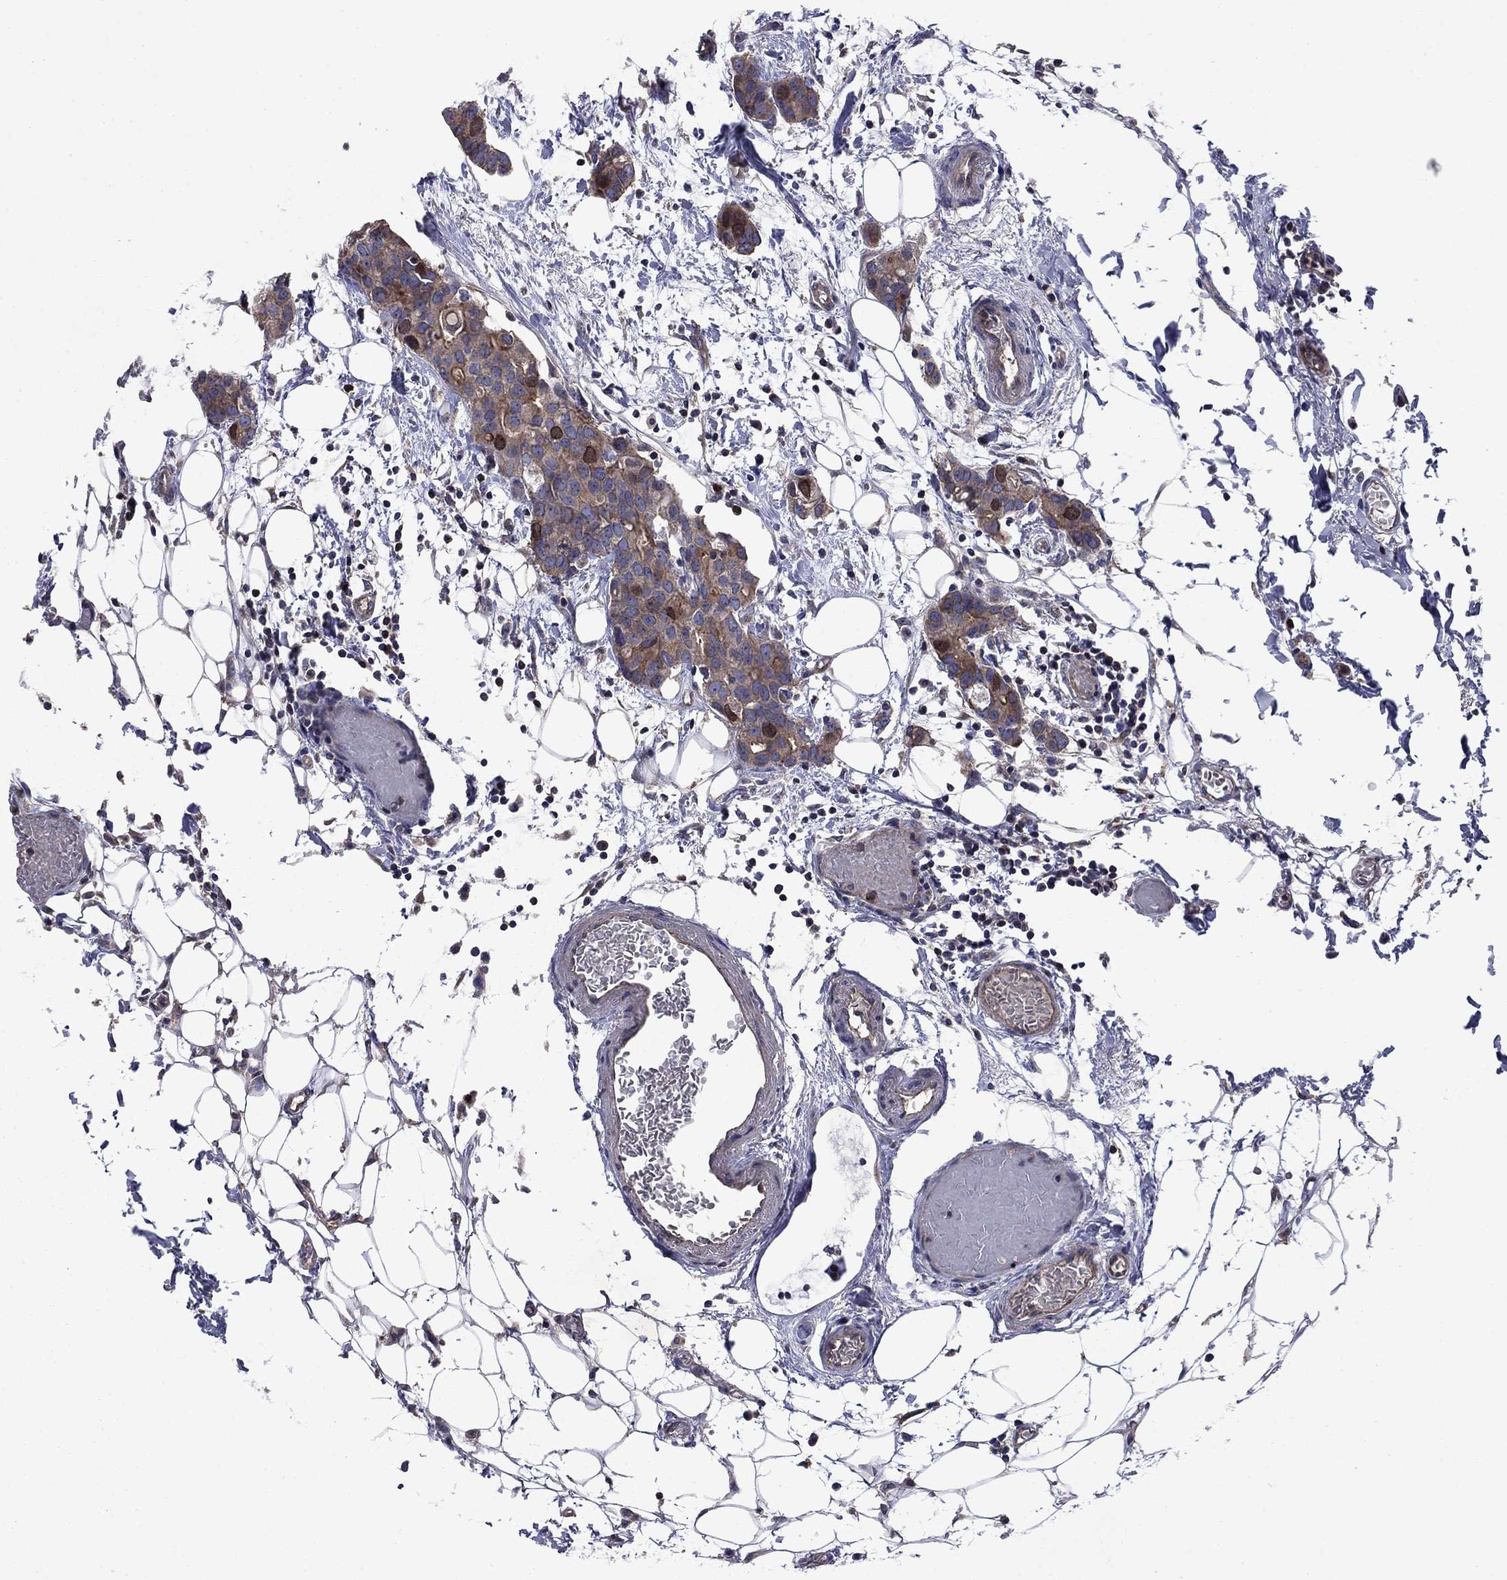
{"staining": {"intensity": "moderate", "quantity": ">75%", "location": "cytoplasmic/membranous"}, "tissue": "breast cancer", "cell_type": "Tumor cells", "image_type": "cancer", "snomed": [{"axis": "morphology", "description": "Duct carcinoma"}, {"axis": "topography", "description": "Breast"}], "caption": "IHC (DAB) staining of breast cancer (intraductal carcinoma) exhibits moderate cytoplasmic/membranous protein staining in approximately >75% of tumor cells.", "gene": "KIF22", "patient": {"sex": "female", "age": 83}}